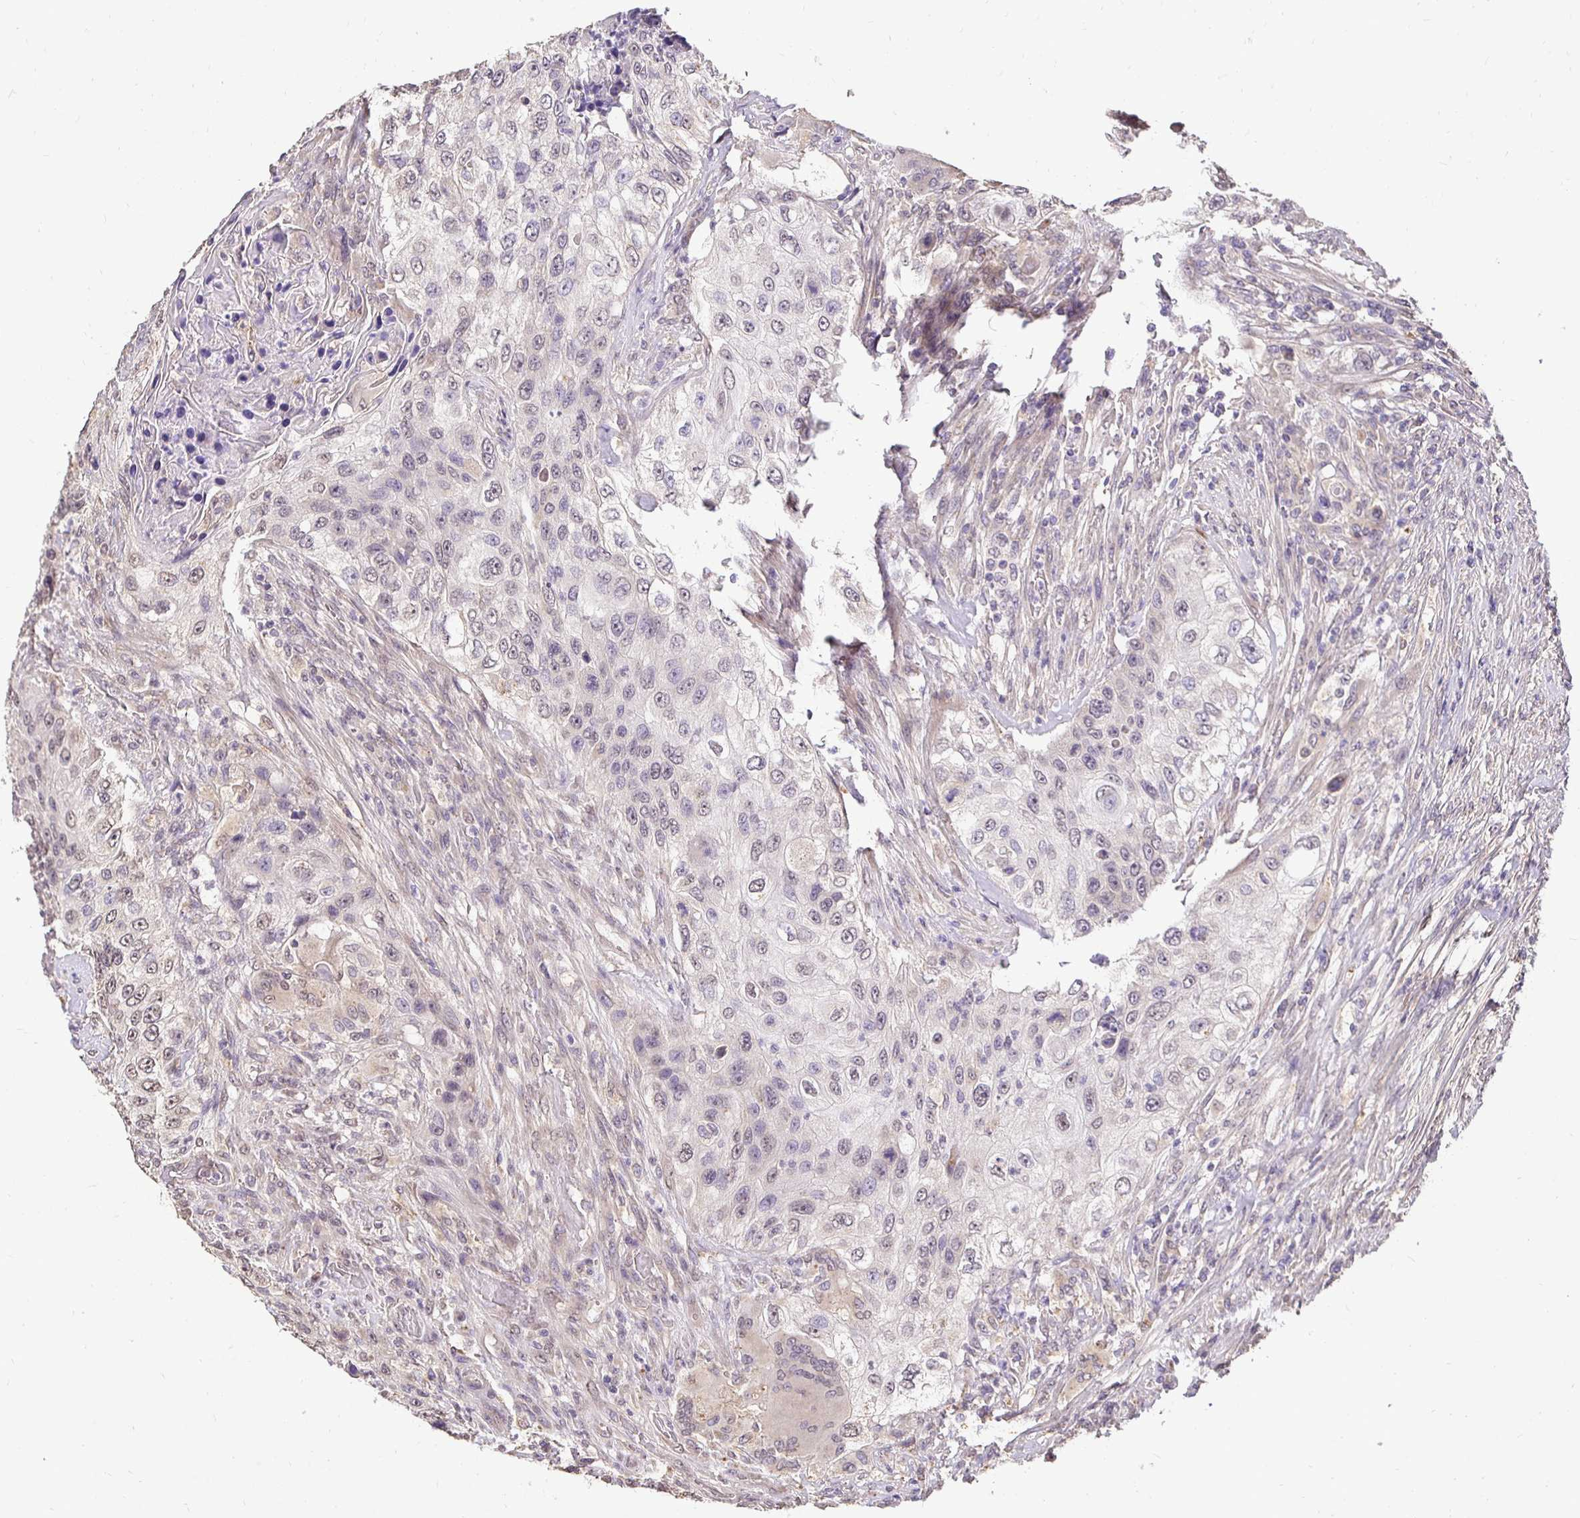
{"staining": {"intensity": "weak", "quantity": "<25%", "location": "nuclear"}, "tissue": "urothelial cancer", "cell_type": "Tumor cells", "image_type": "cancer", "snomed": [{"axis": "morphology", "description": "Urothelial carcinoma, High grade"}, {"axis": "topography", "description": "Urinary bladder"}], "caption": "Urothelial carcinoma (high-grade) was stained to show a protein in brown. There is no significant expression in tumor cells.", "gene": "RHEBL1", "patient": {"sex": "female", "age": 60}}